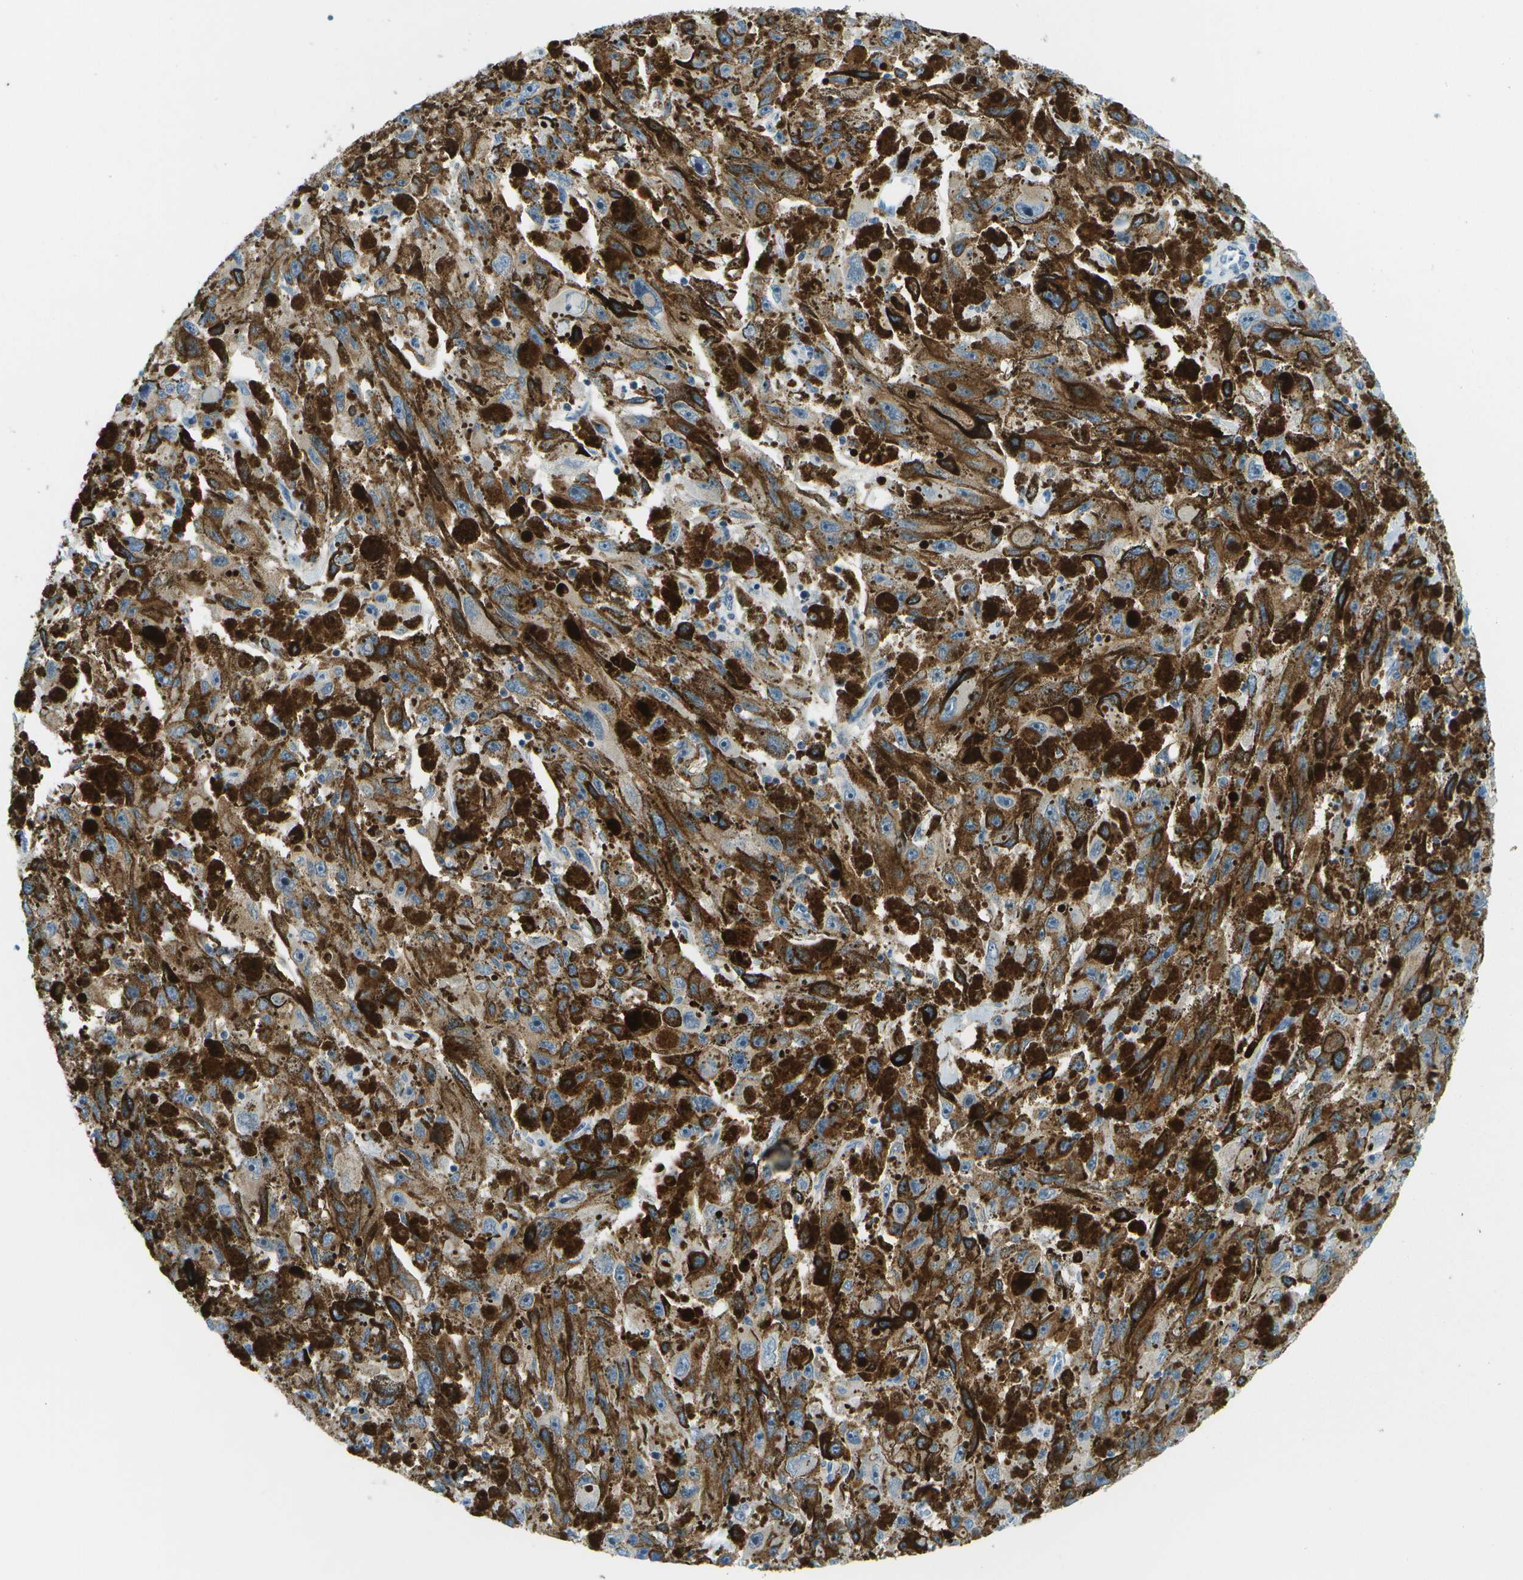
{"staining": {"intensity": "moderate", "quantity": ">75%", "location": "cytoplasmic/membranous"}, "tissue": "melanoma", "cell_type": "Tumor cells", "image_type": "cancer", "snomed": [{"axis": "morphology", "description": "Malignant melanoma, NOS"}, {"axis": "topography", "description": "Skin"}], "caption": "Tumor cells exhibit moderate cytoplasmic/membranous positivity in about >75% of cells in malignant melanoma.", "gene": "CDH23", "patient": {"sex": "female", "age": 104}}